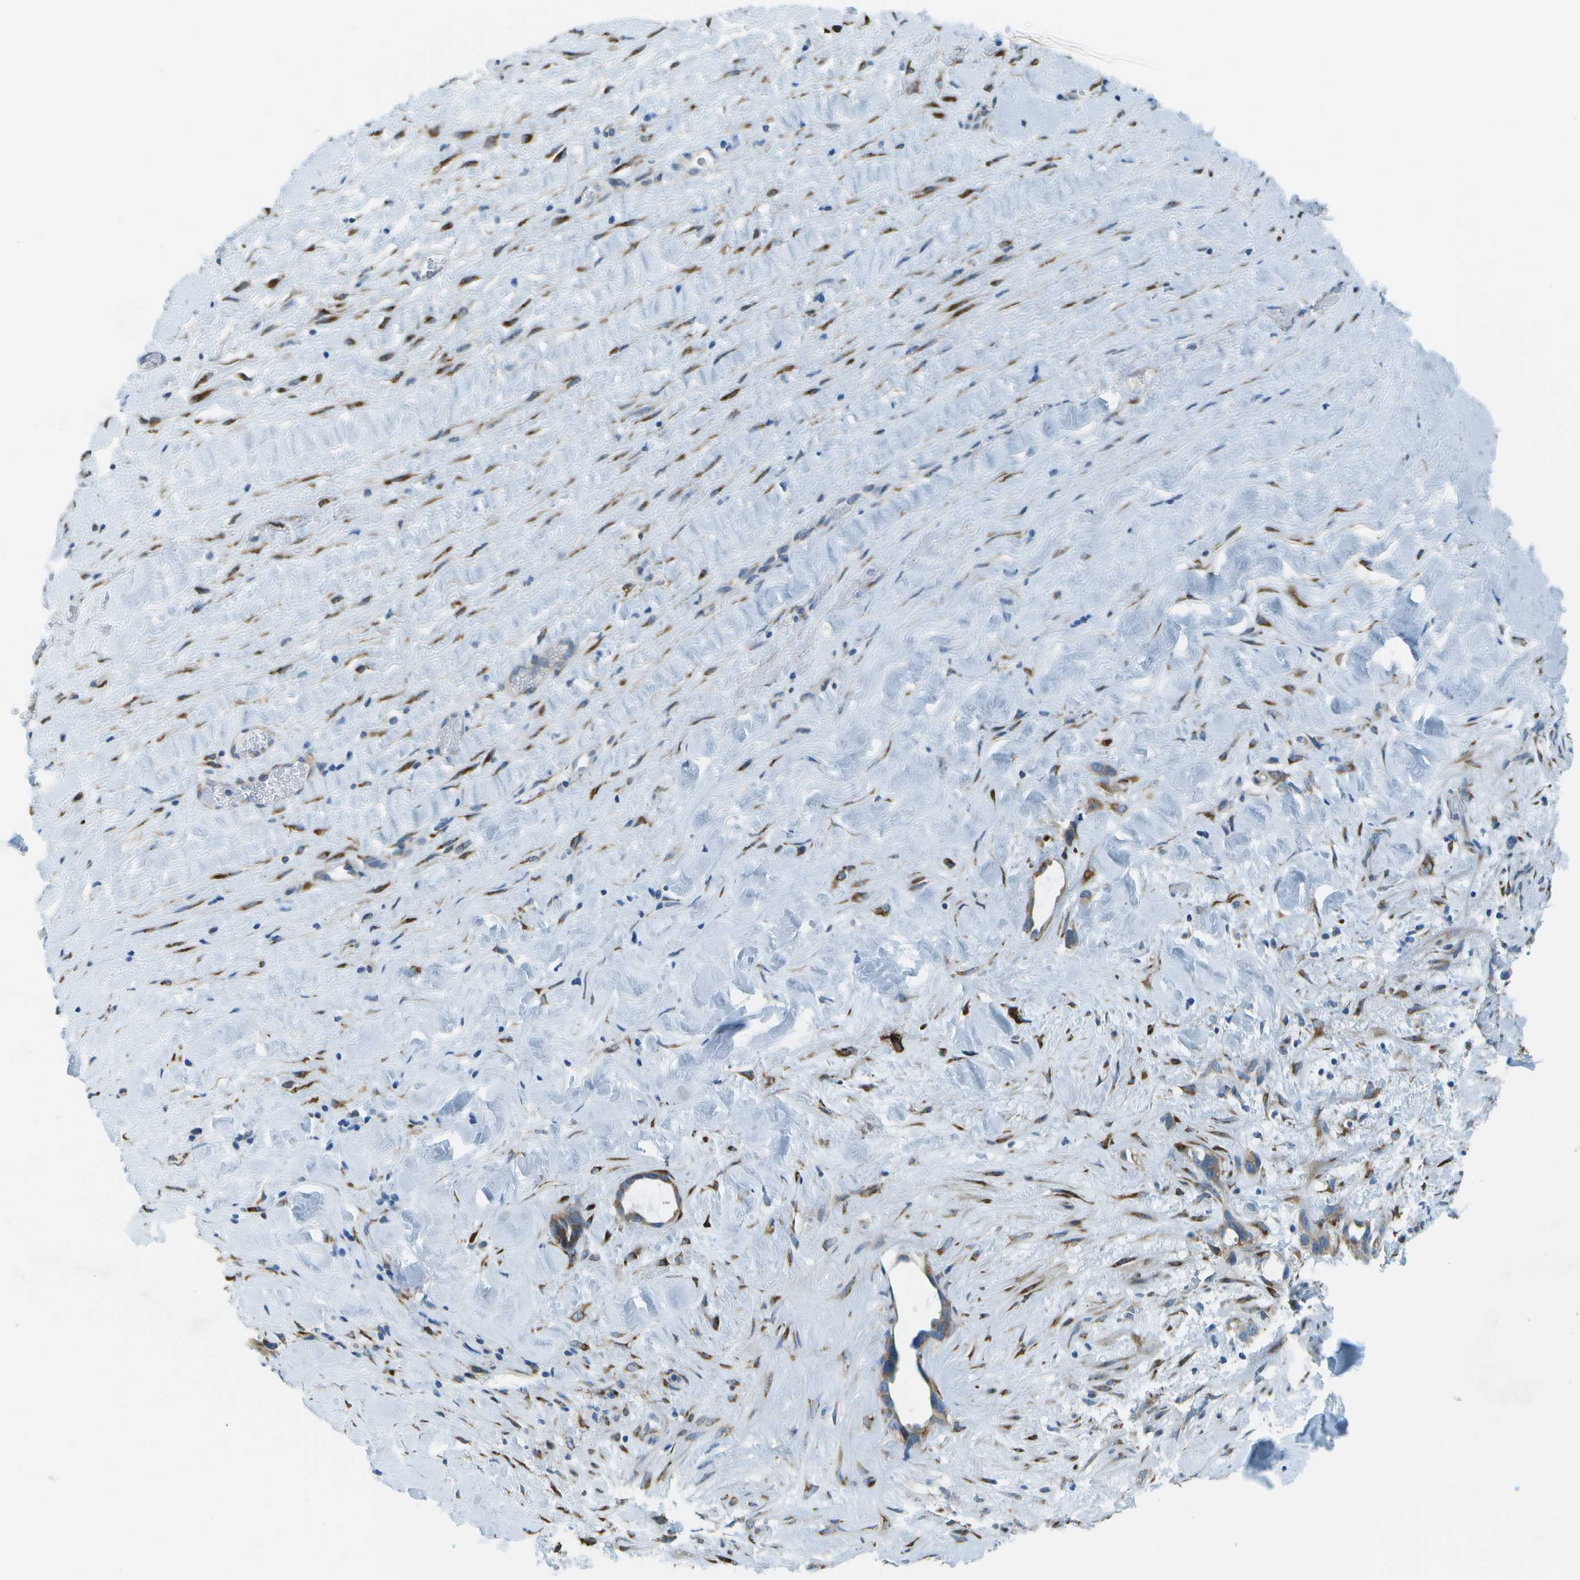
{"staining": {"intensity": "weak", "quantity": ">75%", "location": "cytoplasmic/membranous"}, "tissue": "liver cancer", "cell_type": "Tumor cells", "image_type": "cancer", "snomed": [{"axis": "morphology", "description": "Cholangiocarcinoma"}, {"axis": "topography", "description": "Liver"}], "caption": "Approximately >75% of tumor cells in human liver cancer reveal weak cytoplasmic/membranous protein positivity as visualized by brown immunohistochemical staining.", "gene": "KCTD3", "patient": {"sex": "female", "age": 65}}